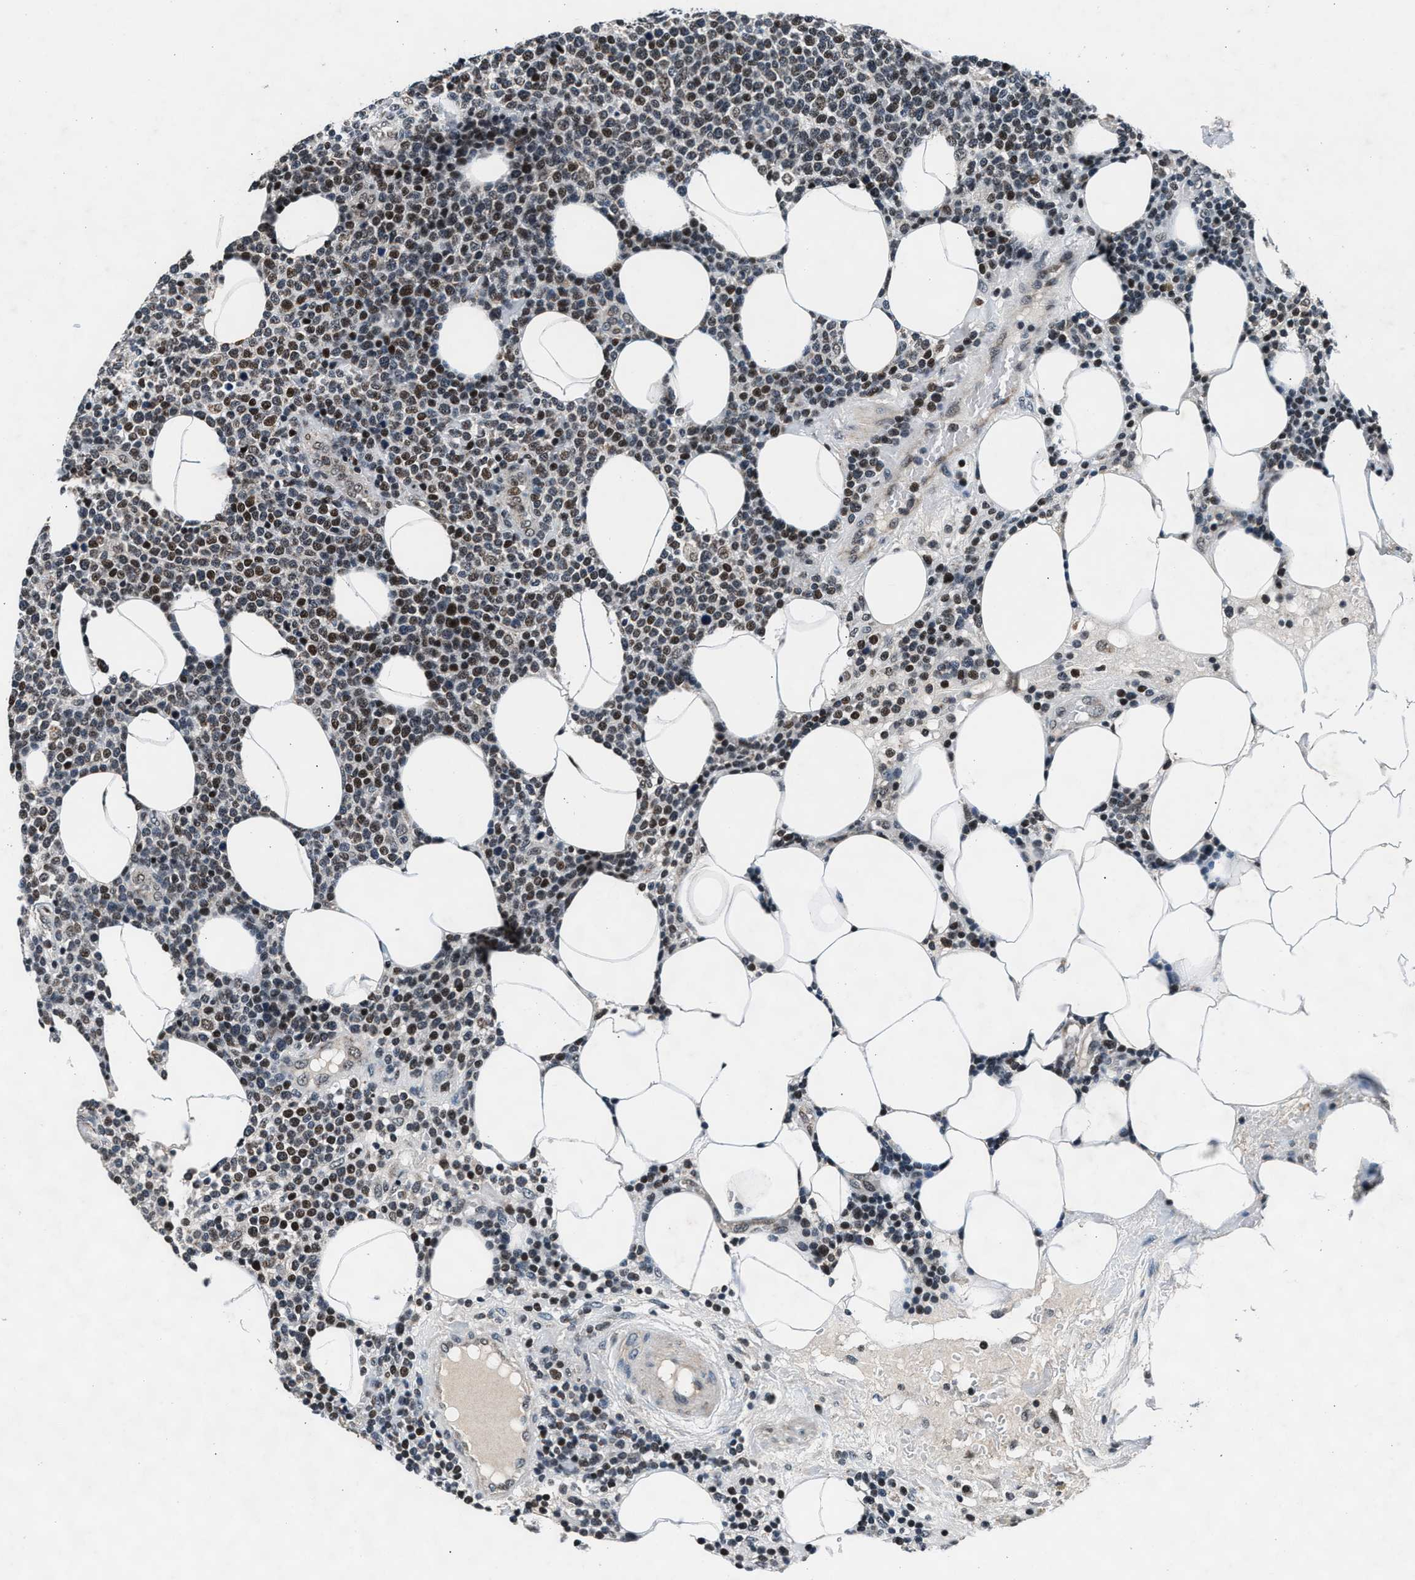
{"staining": {"intensity": "moderate", "quantity": "25%-75%", "location": "nuclear"}, "tissue": "lymphoma", "cell_type": "Tumor cells", "image_type": "cancer", "snomed": [{"axis": "morphology", "description": "Malignant lymphoma, non-Hodgkin's type, High grade"}, {"axis": "topography", "description": "Lymph node"}], "caption": "Moderate nuclear staining is identified in approximately 25%-75% of tumor cells in high-grade malignant lymphoma, non-Hodgkin's type. The staining was performed using DAB, with brown indicating positive protein expression. Nuclei are stained blue with hematoxylin.", "gene": "PRRC2B", "patient": {"sex": "male", "age": 61}}